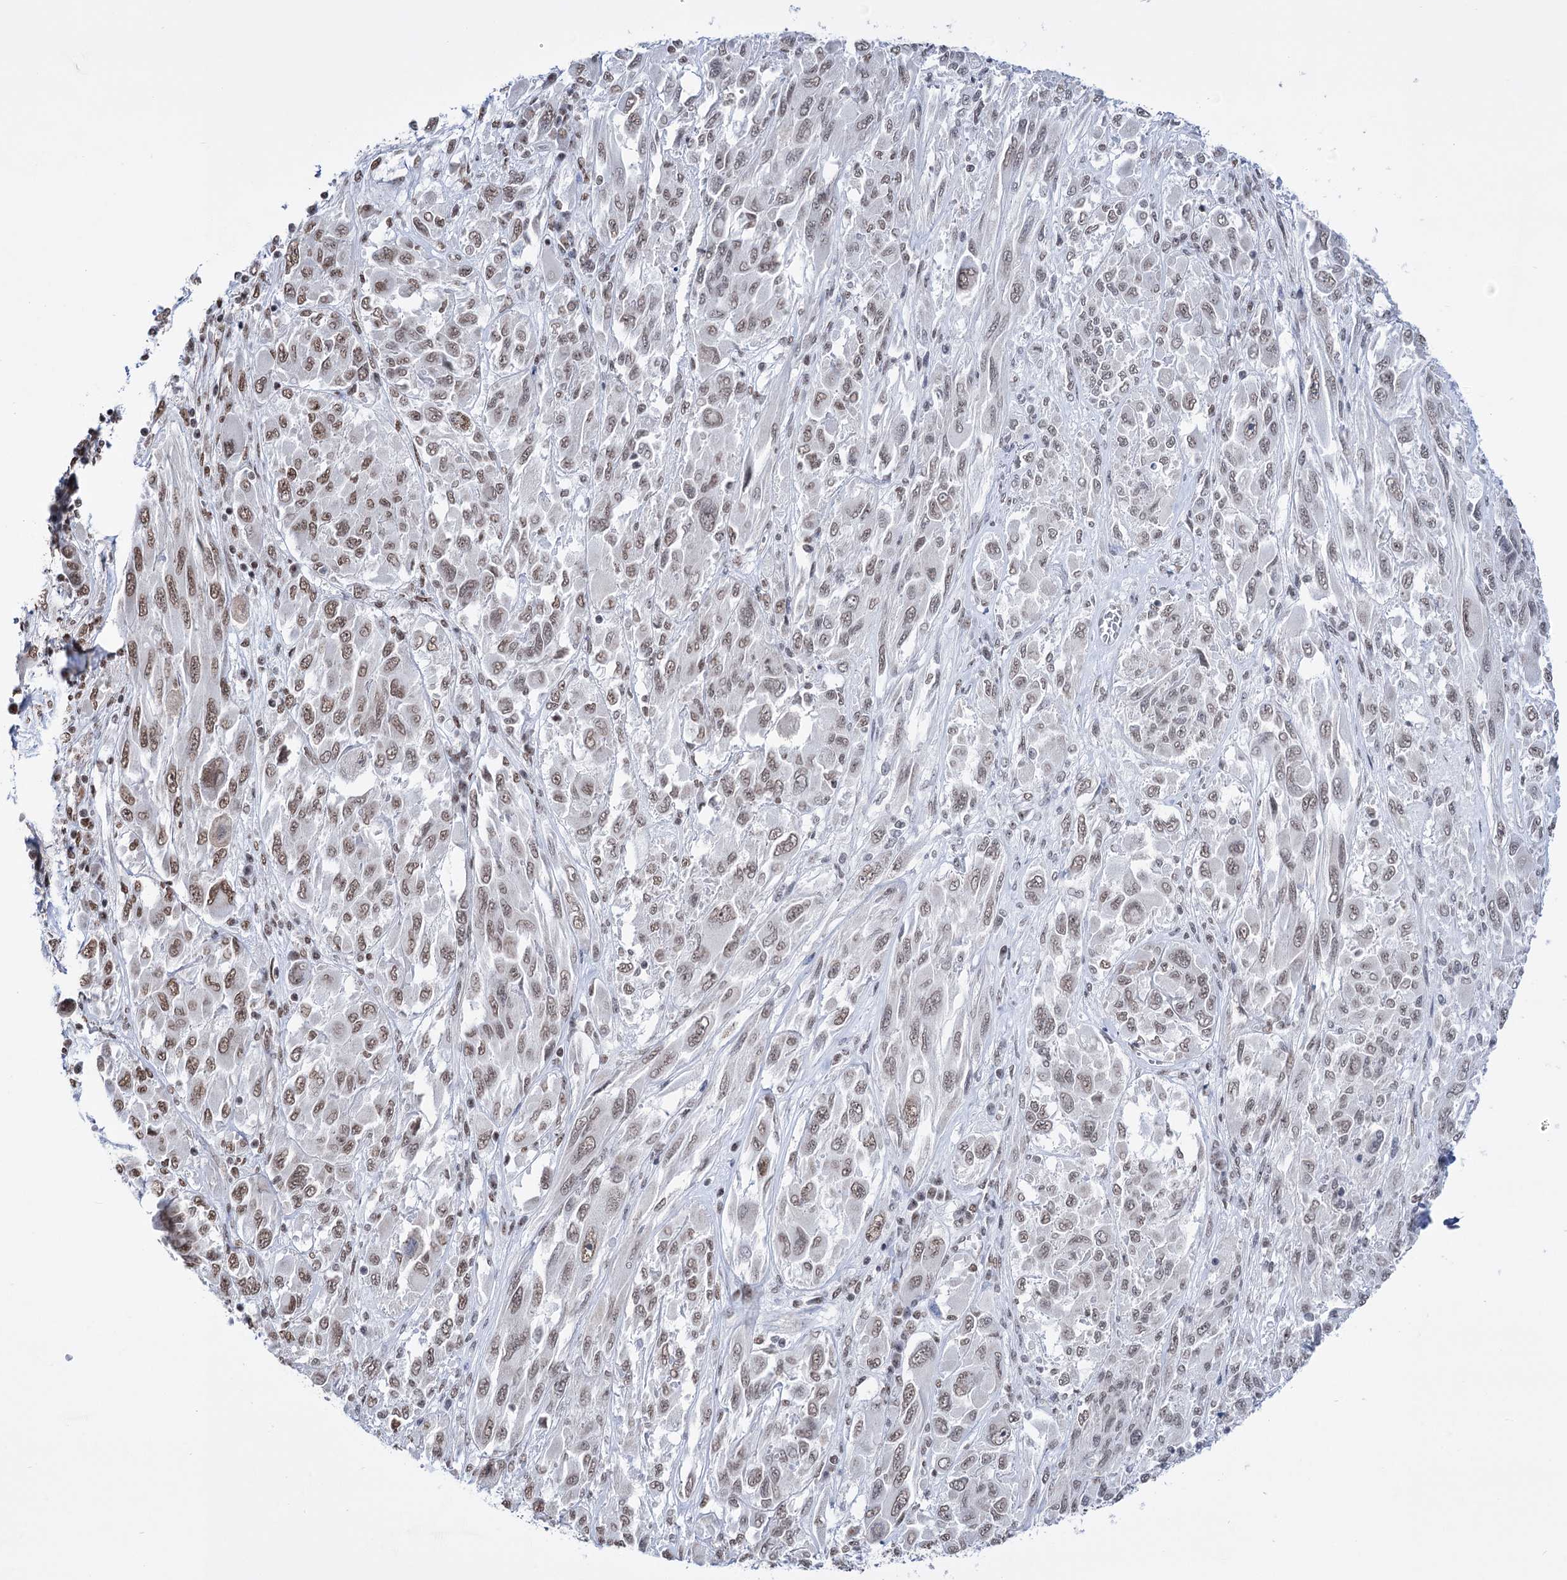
{"staining": {"intensity": "moderate", "quantity": ">75%", "location": "nuclear"}, "tissue": "melanoma", "cell_type": "Tumor cells", "image_type": "cancer", "snomed": [{"axis": "morphology", "description": "Malignant melanoma, NOS"}, {"axis": "topography", "description": "Skin"}], "caption": "The micrograph demonstrates immunohistochemical staining of malignant melanoma. There is moderate nuclear expression is appreciated in approximately >75% of tumor cells. (IHC, brightfield microscopy, high magnification).", "gene": "ABHD10", "patient": {"sex": "female", "age": 91}}